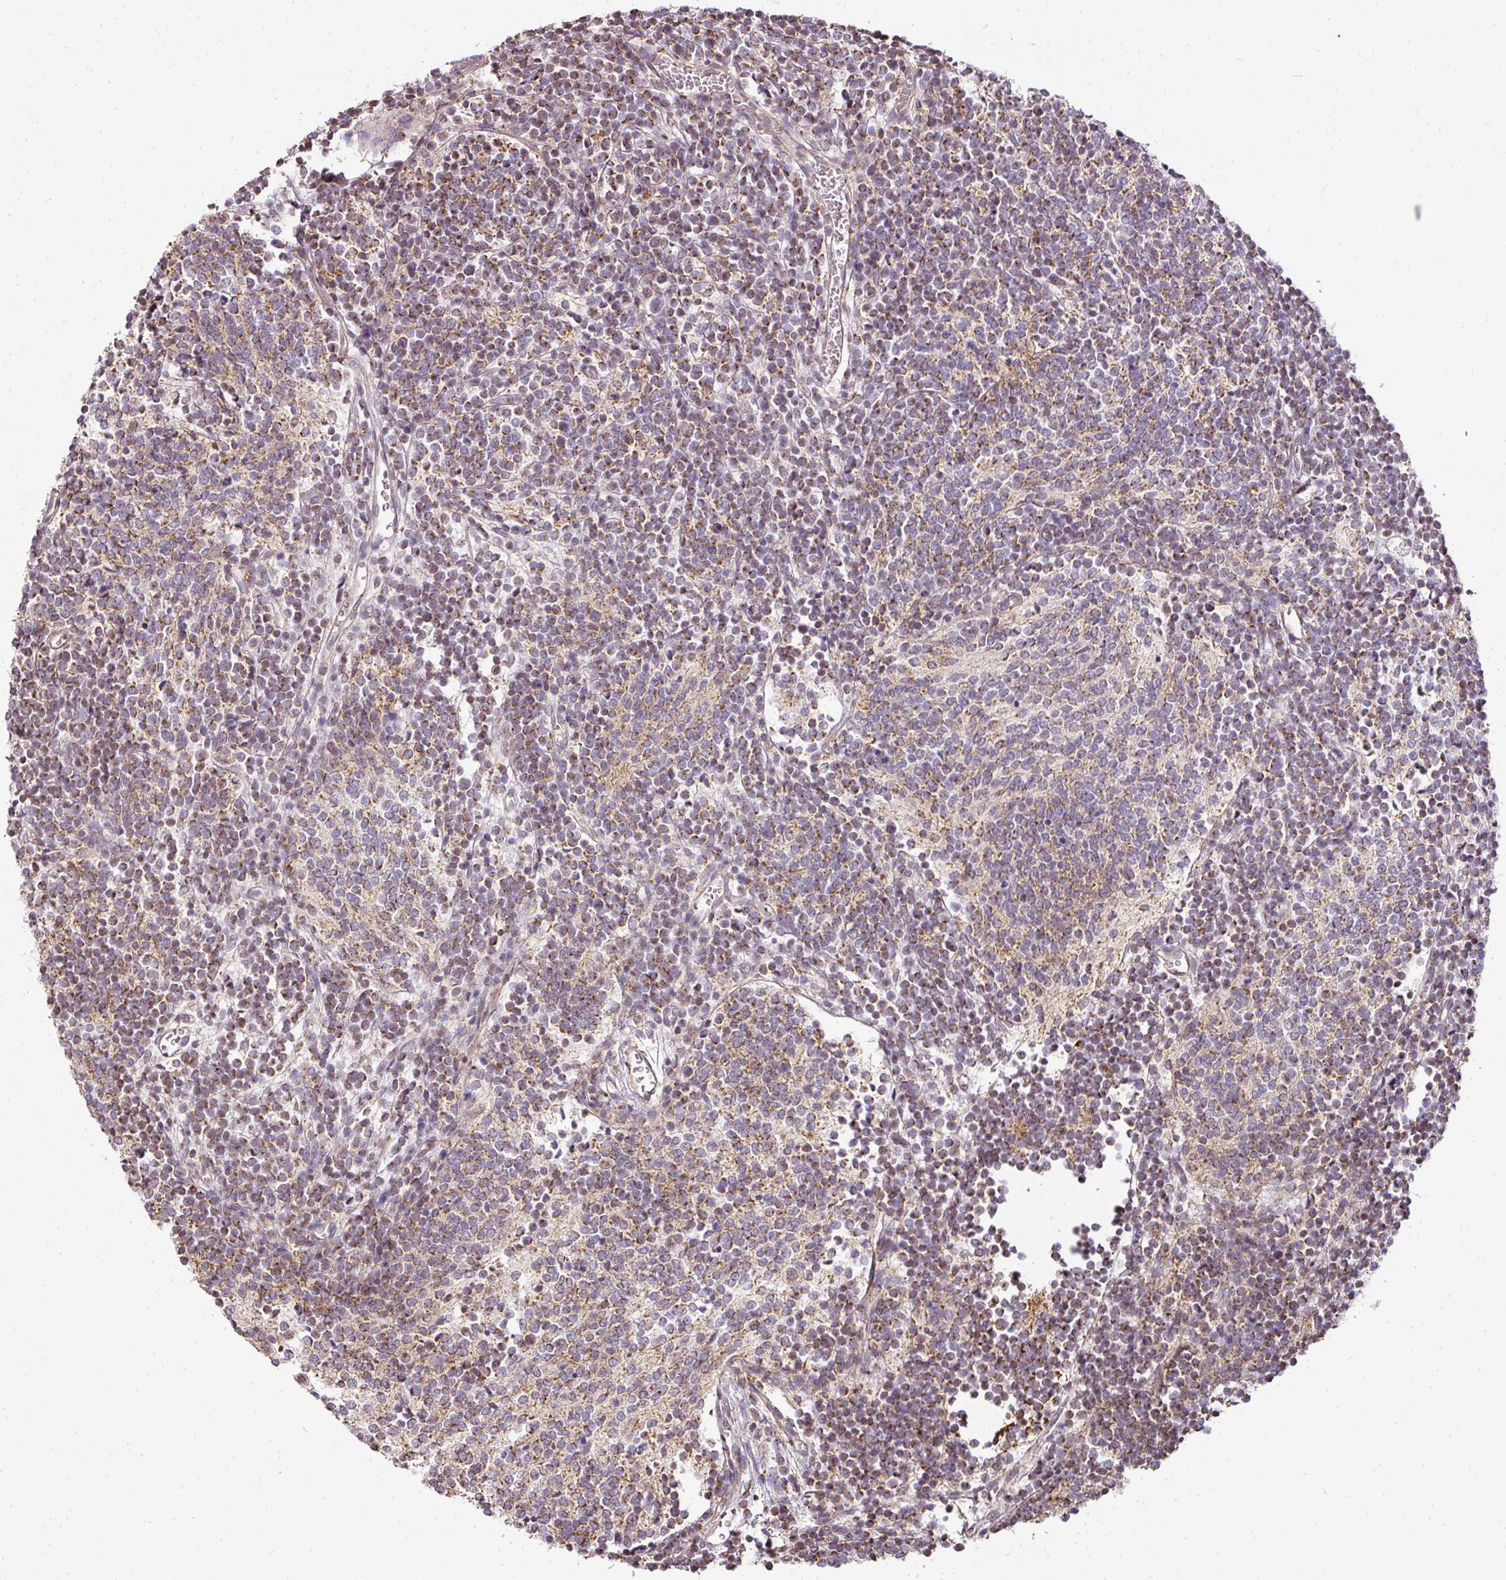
{"staining": {"intensity": "moderate", "quantity": ">75%", "location": "cytoplasmic/membranous"}, "tissue": "glioma", "cell_type": "Tumor cells", "image_type": "cancer", "snomed": [{"axis": "morphology", "description": "Glioma, malignant, Low grade"}, {"axis": "topography", "description": "Brain"}], "caption": "Human malignant low-grade glioma stained with a brown dye displays moderate cytoplasmic/membranous positive expression in approximately >75% of tumor cells.", "gene": "MYOM2", "patient": {"sex": "female", "age": 1}}